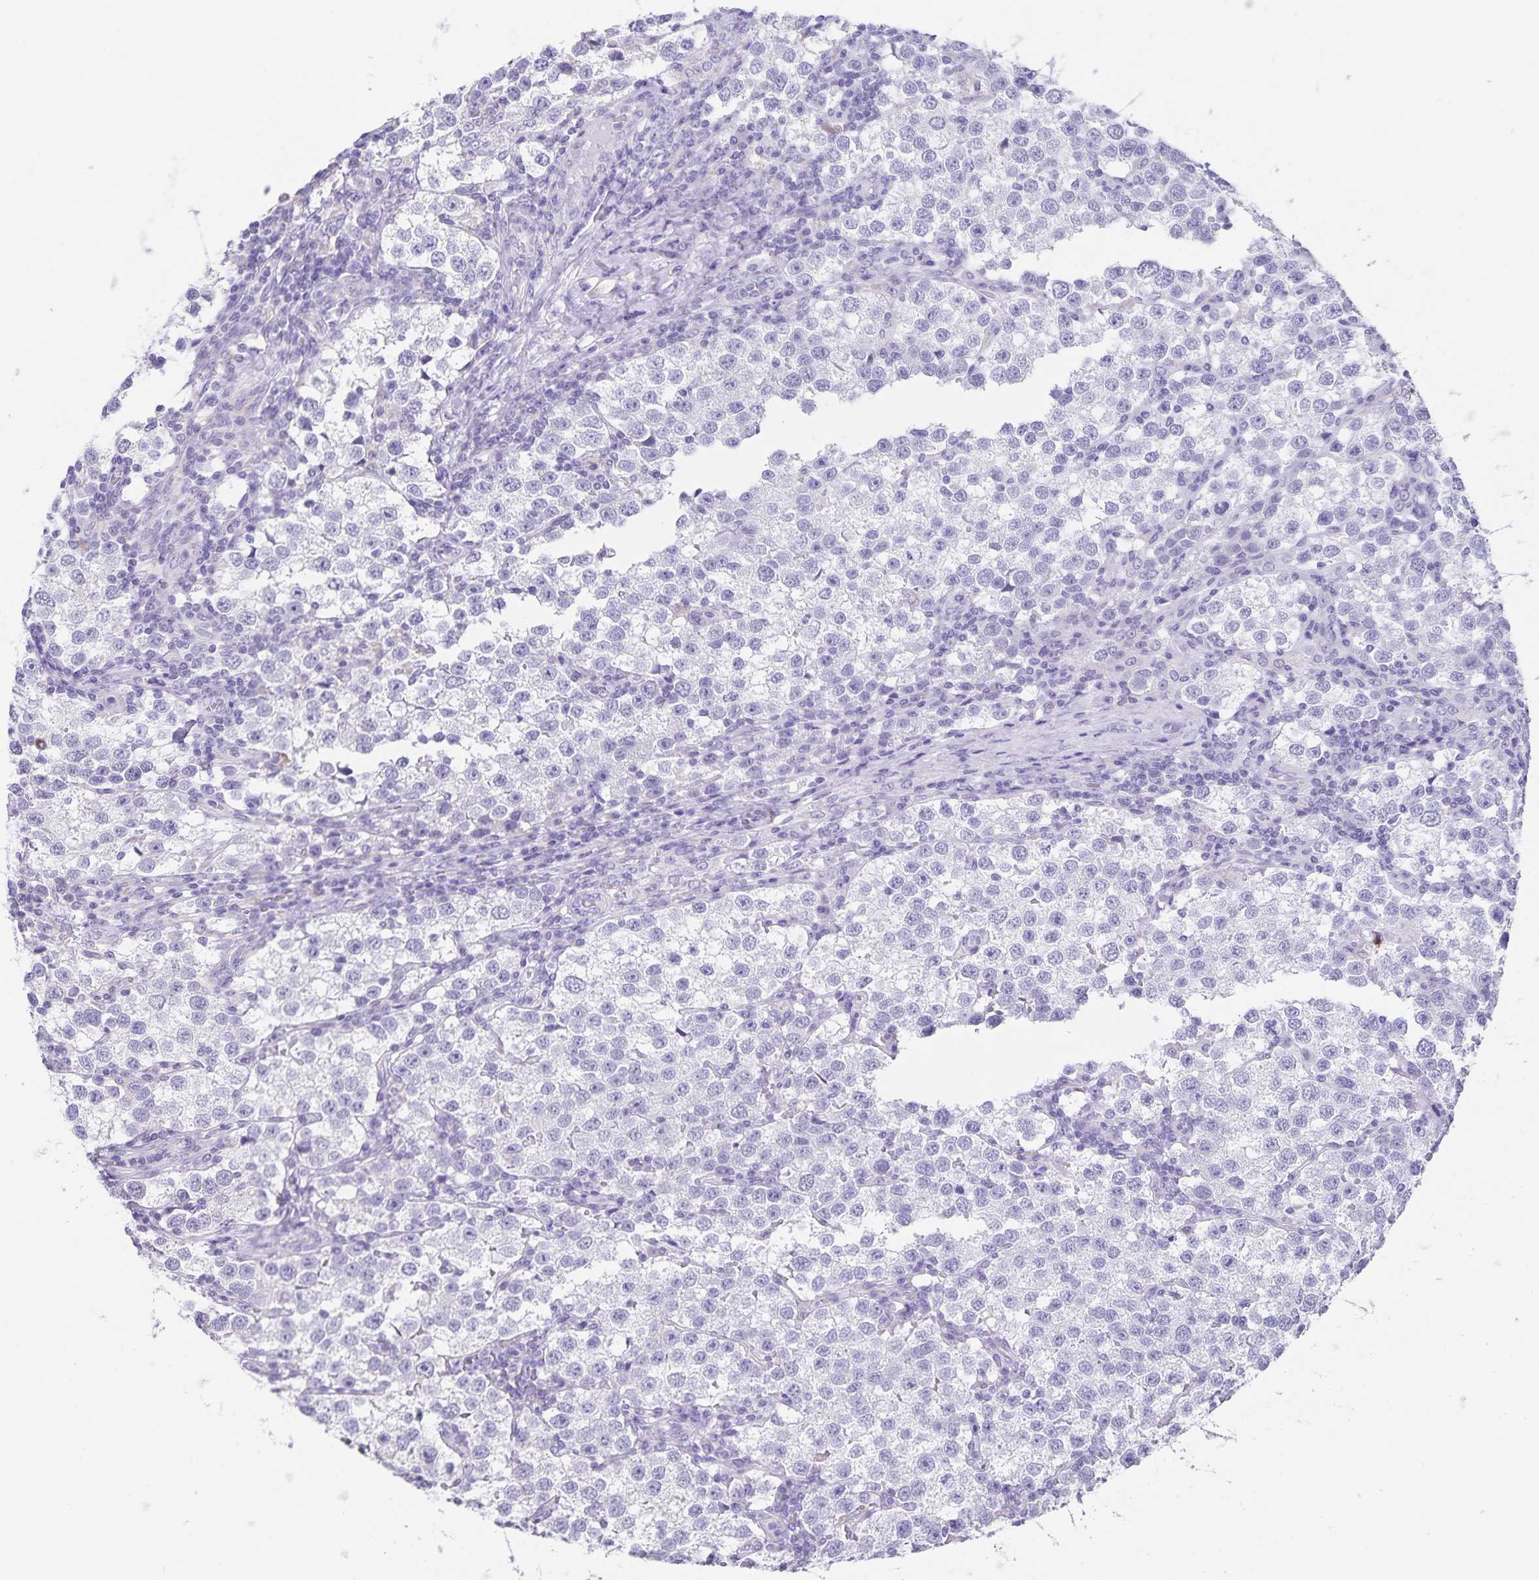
{"staining": {"intensity": "negative", "quantity": "none", "location": "none"}, "tissue": "testis cancer", "cell_type": "Tumor cells", "image_type": "cancer", "snomed": [{"axis": "morphology", "description": "Seminoma, NOS"}, {"axis": "topography", "description": "Testis"}], "caption": "IHC of seminoma (testis) reveals no expression in tumor cells.", "gene": "SYNM", "patient": {"sex": "male", "age": 37}}